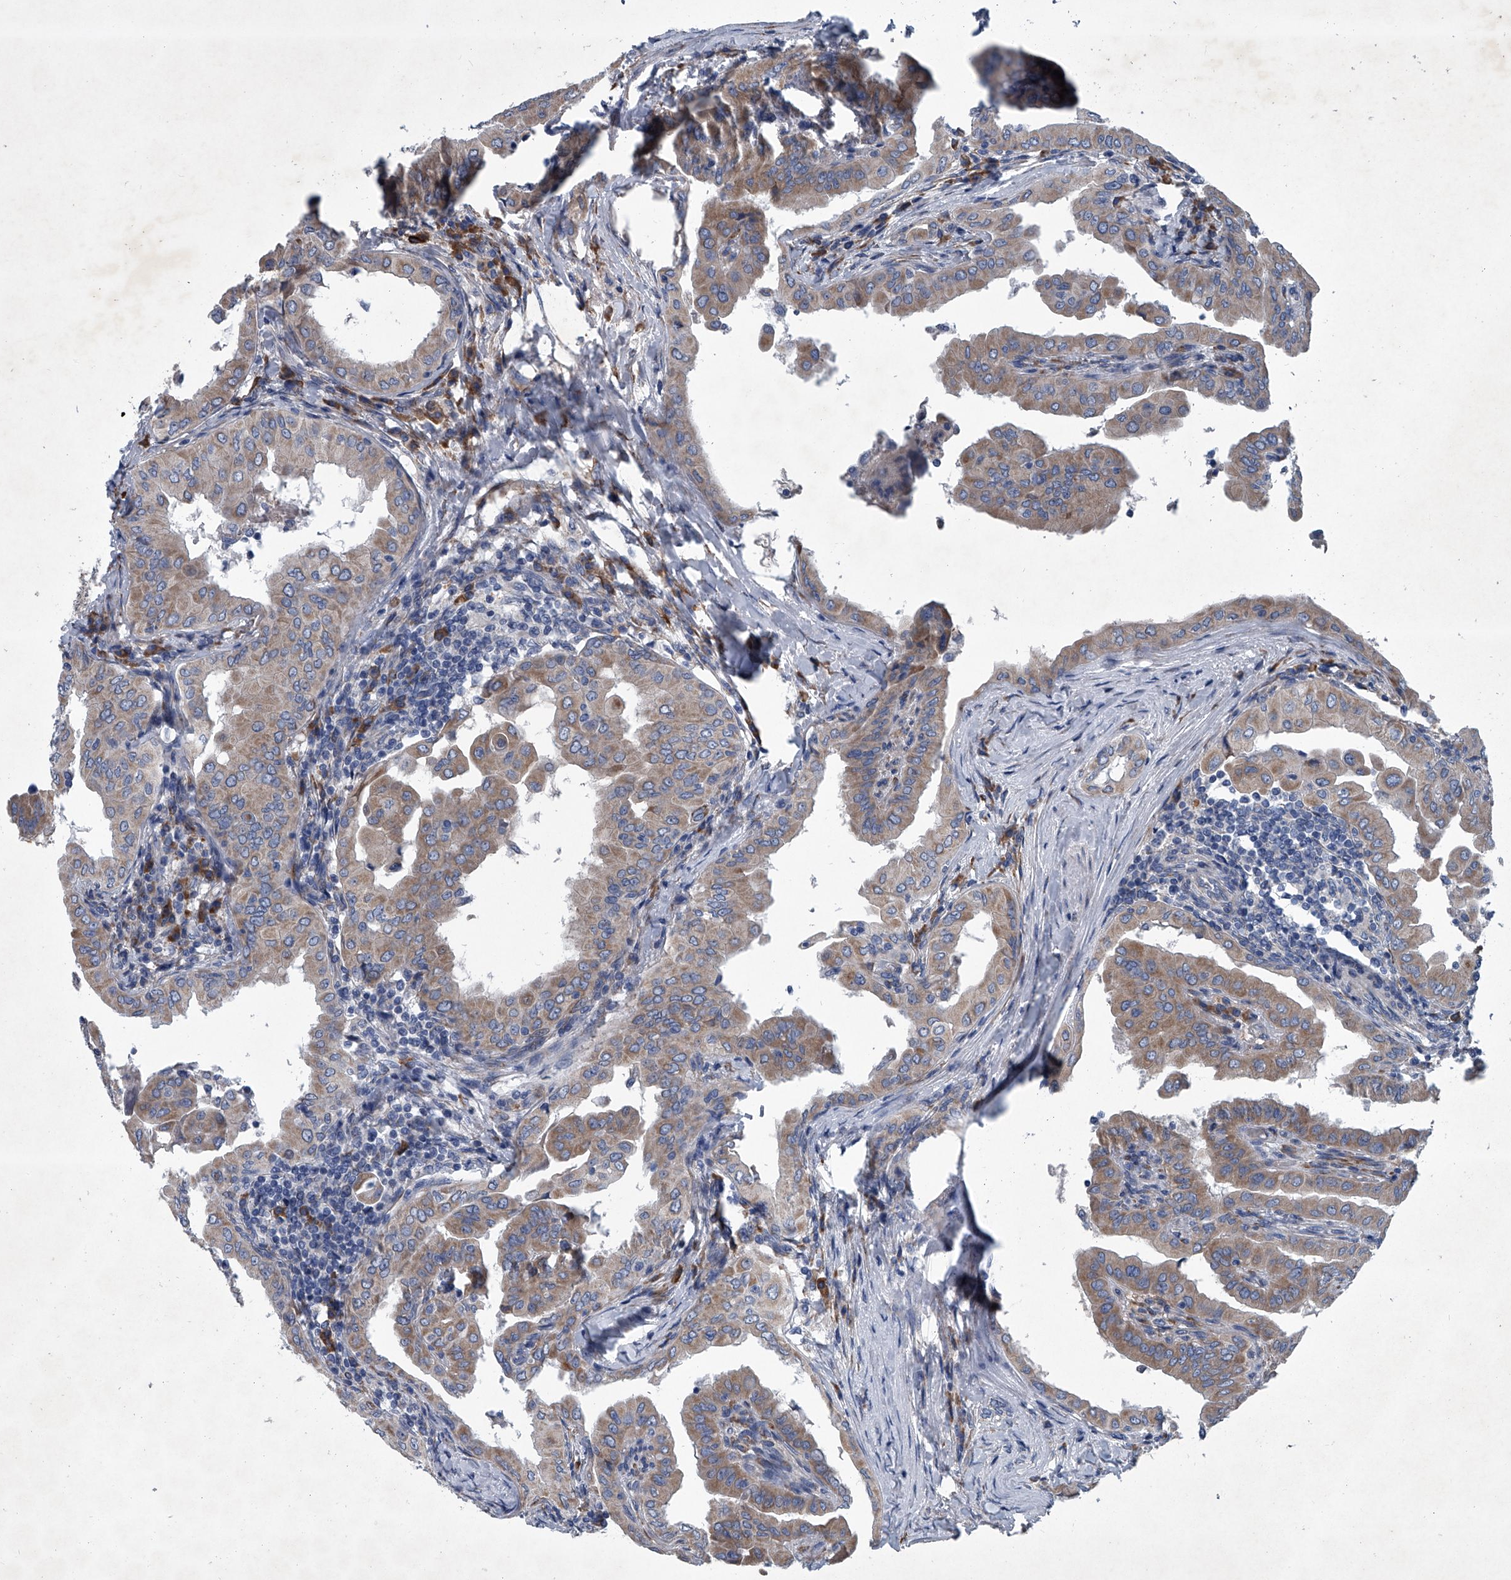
{"staining": {"intensity": "weak", "quantity": ">75%", "location": "cytoplasmic/membranous"}, "tissue": "thyroid cancer", "cell_type": "Tumor cells", "image_type": "cancer", "snomed": [{"axis": "morphology", "description": "Papillary adenocarcinoma, NOS"}, {"axis": "topography", "description": "Thyroid gland"}], "caption": "Brown immunohistochemical staining in human papillary adenocarcinoma (thyroid) exhibits weak cytoplasmic/membranous positivity in approximately >75% of tumor cells.", "gene": "ABCG1", "patient": {"sex": "male", "age": 33}}